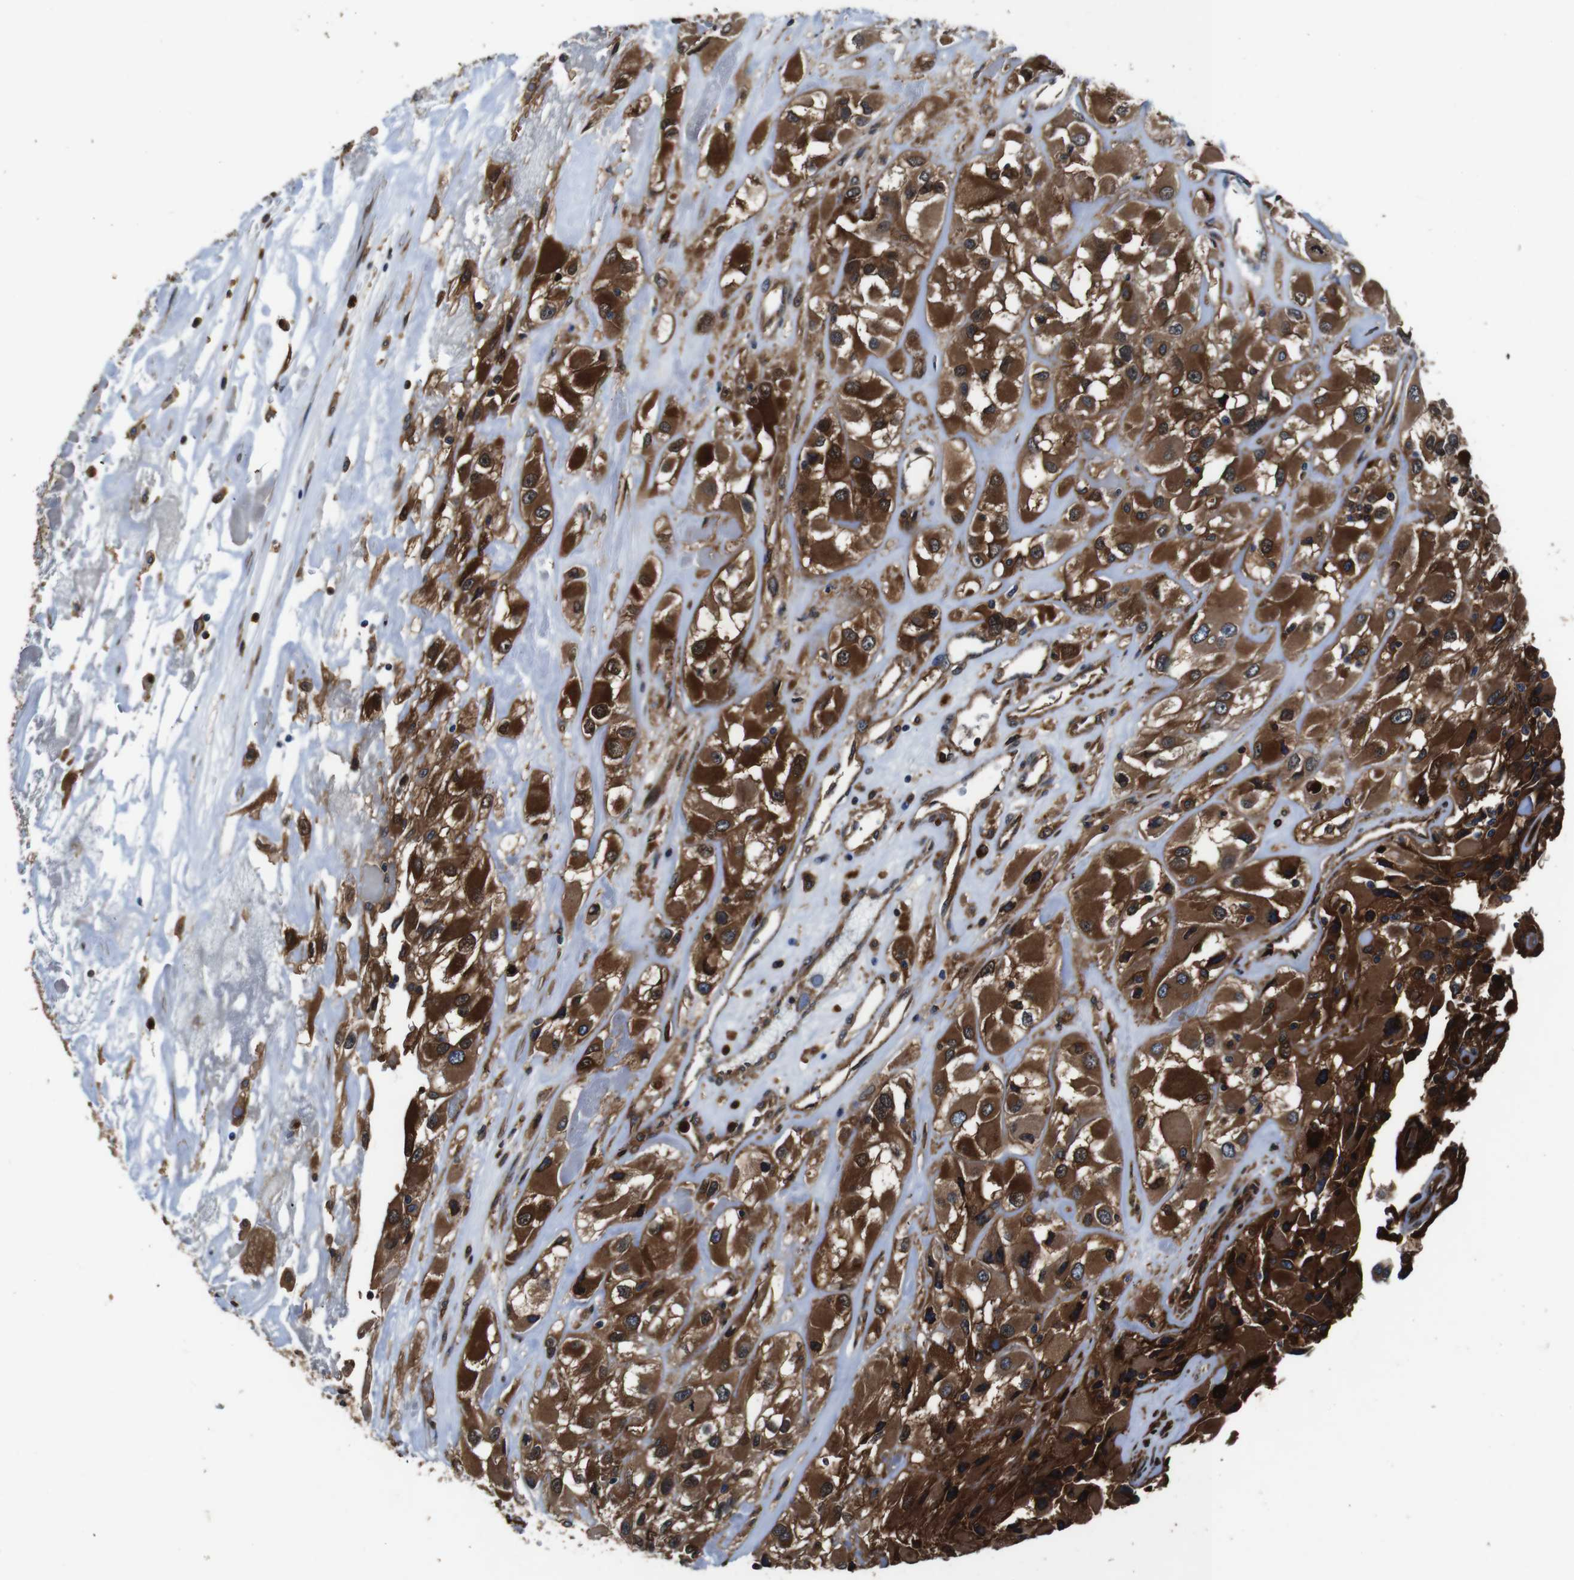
{"staining": {"intensity": "strong", "quantity": ">75%", "location": "cytoplasmic/membranous,nuclear"}, "tissue": "renal cancer", "cell_type": "Tumor cells", "image_type": "cancer", "snomed": [{"axis": "morphology", "description": "Adenocarcinoma, NOS"}, {"axis": "topography", "description": "Kidney"}], "caption": "Protein staining exhibits strong cytoplasmic/membranous and nuclear expression in about >75% of tumor cells in renal cancer (adenocarcinoma).", "gene": "ANXA1", "patient": {"sex": "female", "age": 52}}